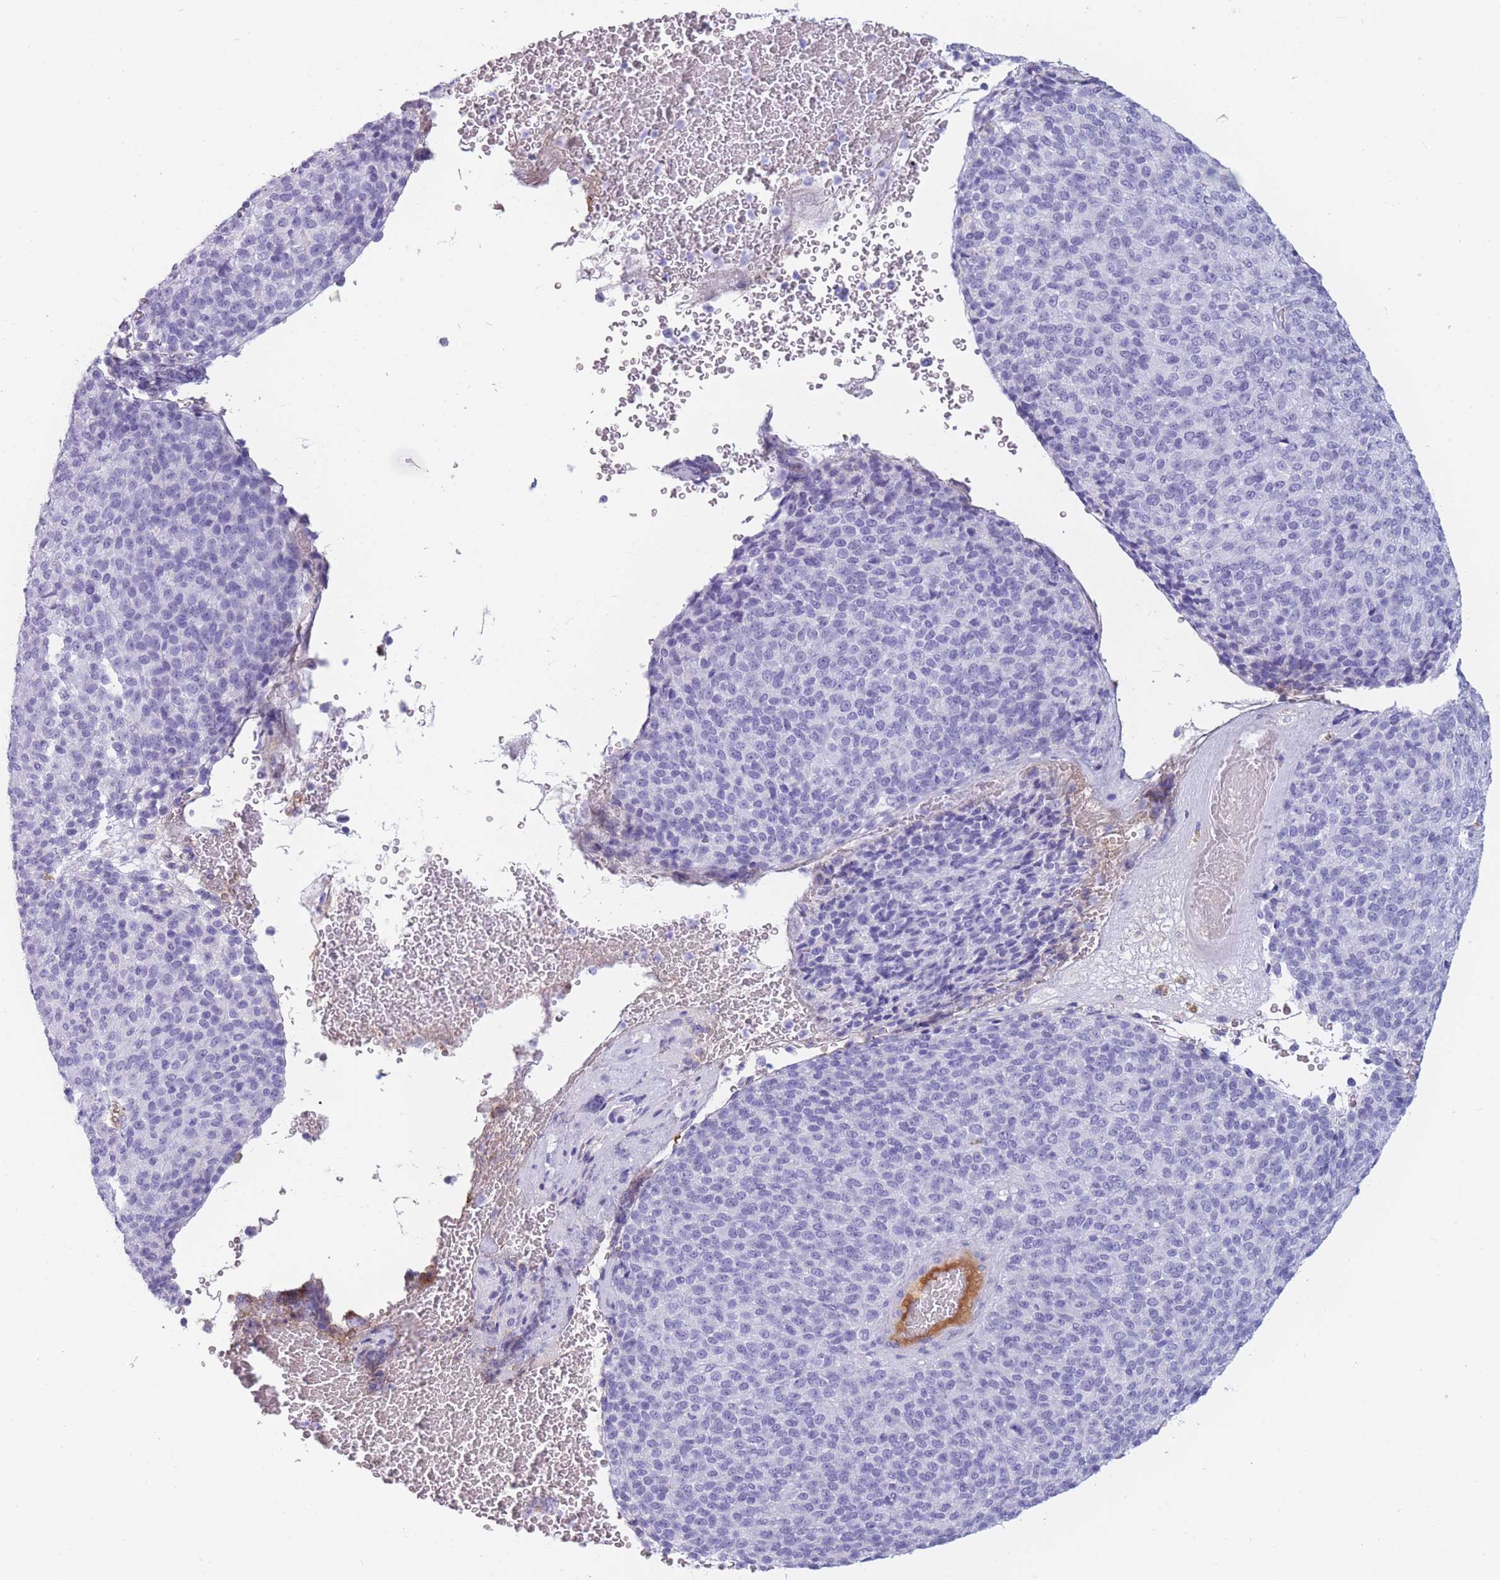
{"staining": {"intensity": "negative", "quantity": "none", "location": "none"}, "tissue": "melanoma", "cell_type": "Tumor cells", "image_type": "cancer", "snomed": [{"axis": "morphology", "description": "Malignant melanoma, Metastatic site"}, {"axis": "topography", "description": "Brain"}], "caption": "Tumor cells show no significant protein staining in melanoma.", "gene": "TNFSF11", "patient": {"sex": "female", "age": 56}}